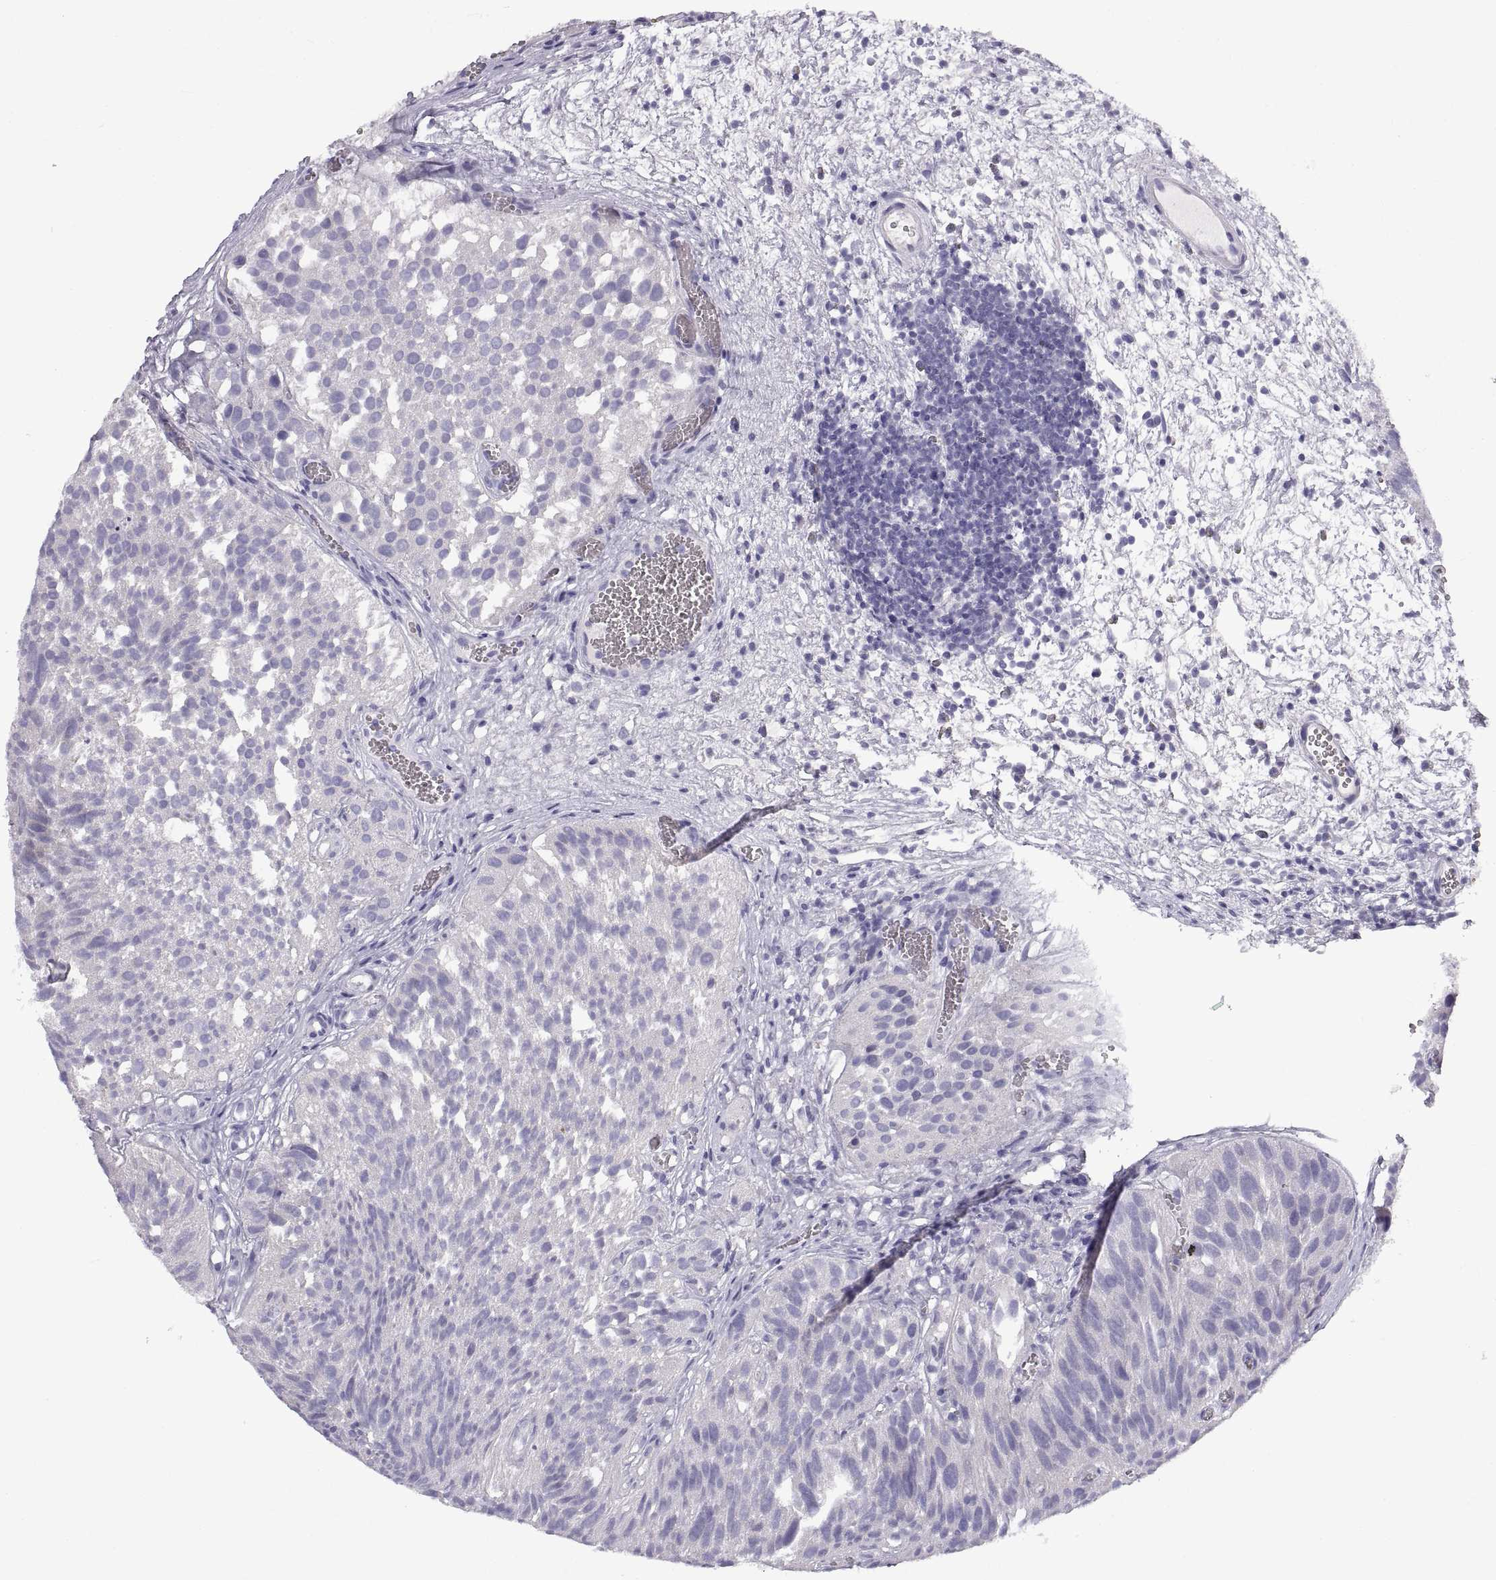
{"staining": {"intensity": "negative", "quantity": "none", "location": "none"}, "tissue": "urothelial cancer", "cell_type": "Tumor cells", "image_type": "cancer", "snomed": [{"axis": "morphology", "description": "Urothelial carcinoma, Low grade"}, {"axis": "topography", "description": "Urinary bladder"}], "caption": "Immunohistochemistry (IHC) micrograph of neoplastic tissue: human low-grade urothelial carcinoma stained with DAB (3,3'-diaminobenzidine) exhibits no significant protein expression in tumor cells.", "gene": "CRYBB3", "patient": {"sex": "female", "age": 69}}